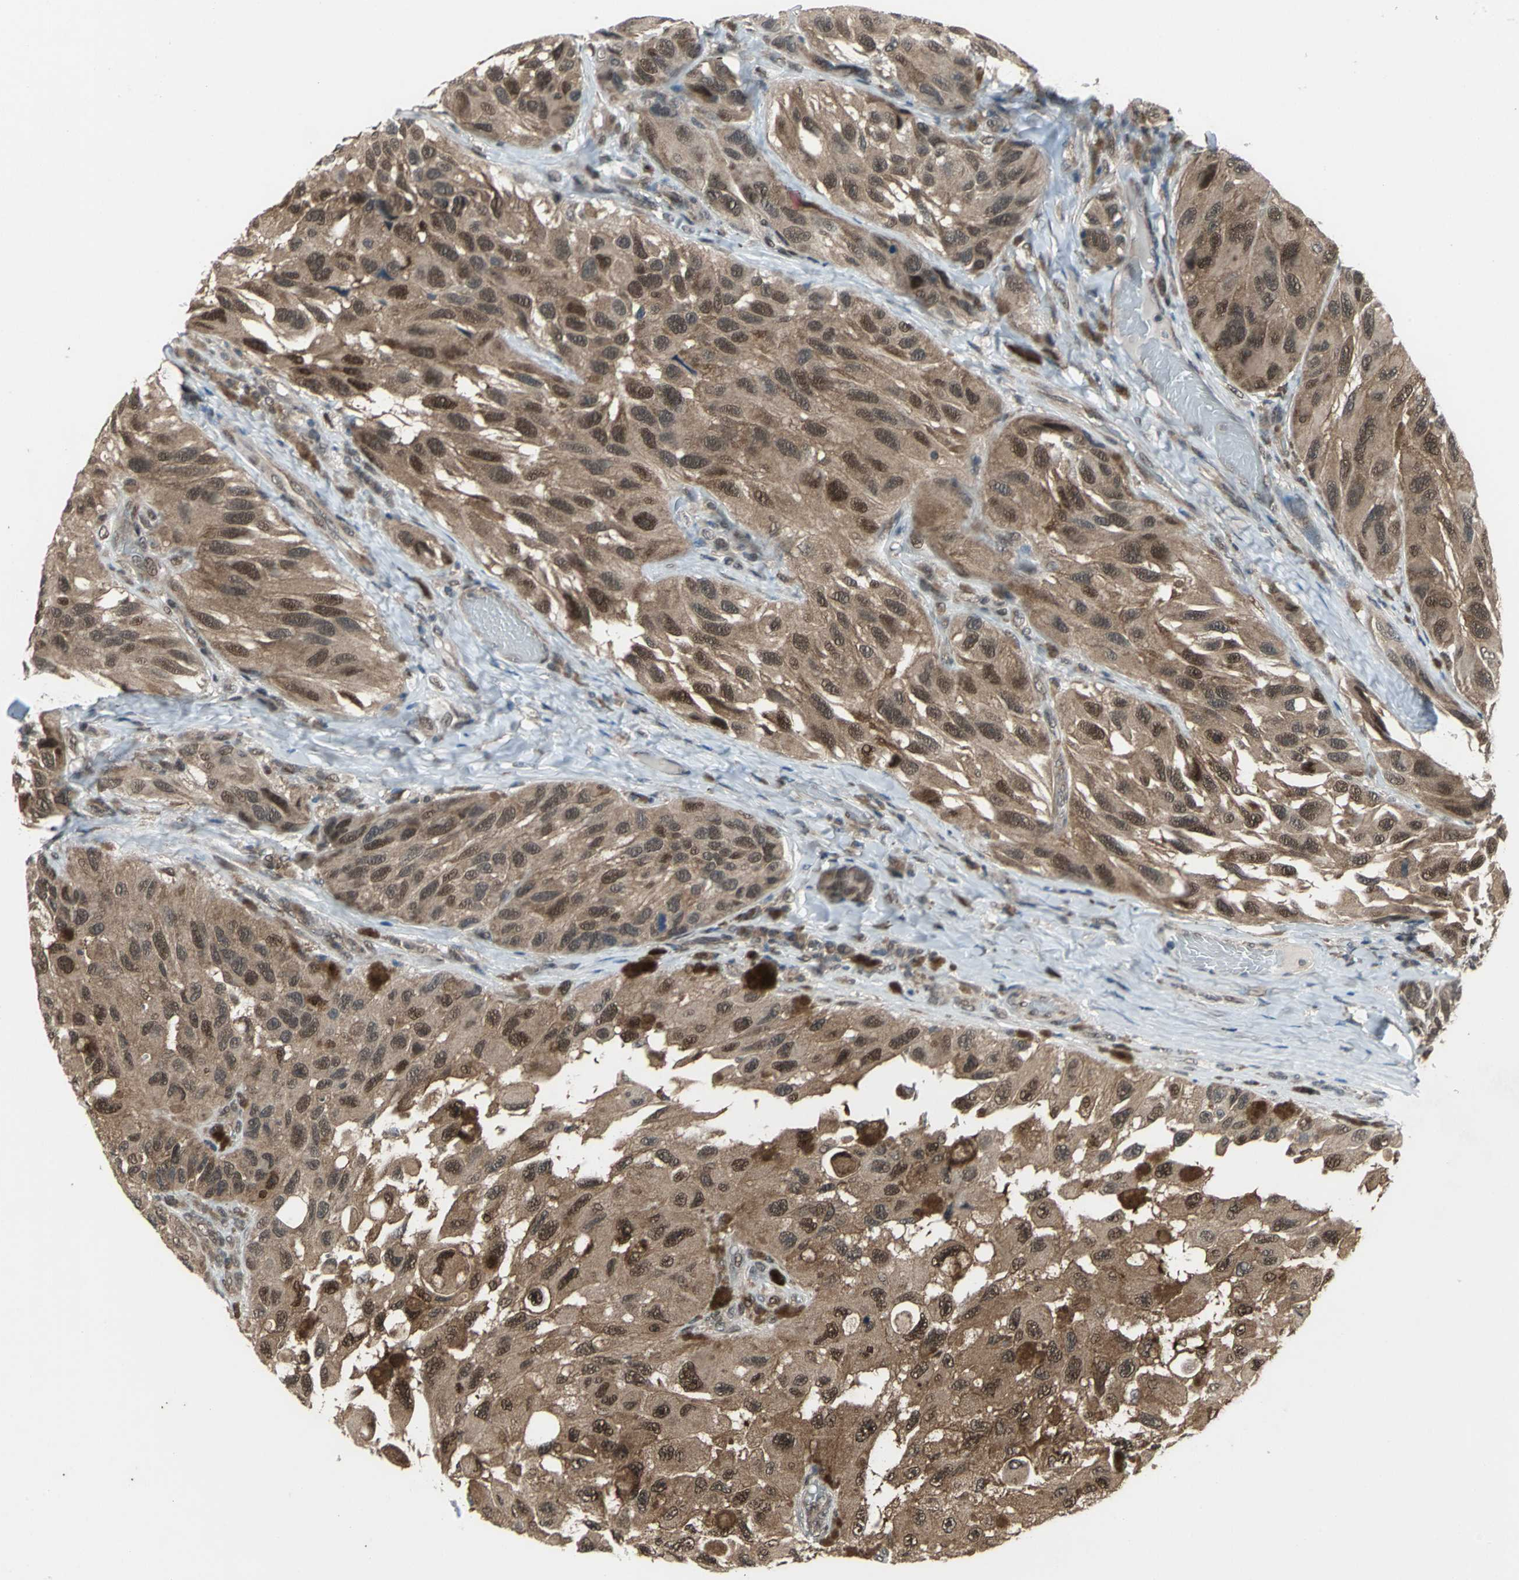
{"staining": {"intensity": "moderate", "quantity": ">75%", "location": "cytoplasmic/membranous,nuclear"}, "tissue": "melanoma", "cell_type": "Tumor cells", "image_type": "cancer", "snomed": [{"axis": "morphology", "description": "Malignant melanoma, NOS"}, {"axis": "topography", "description": "Skin"}], "caption": "Malignant melanoma was stained to show a protein in brown. There is medium levels of moderate cytoplasmic/membranous and nuclear expression in about >75% of tumor cells.", "gene": "COPS5", "patient": {"sex": "female", "age": 73}}